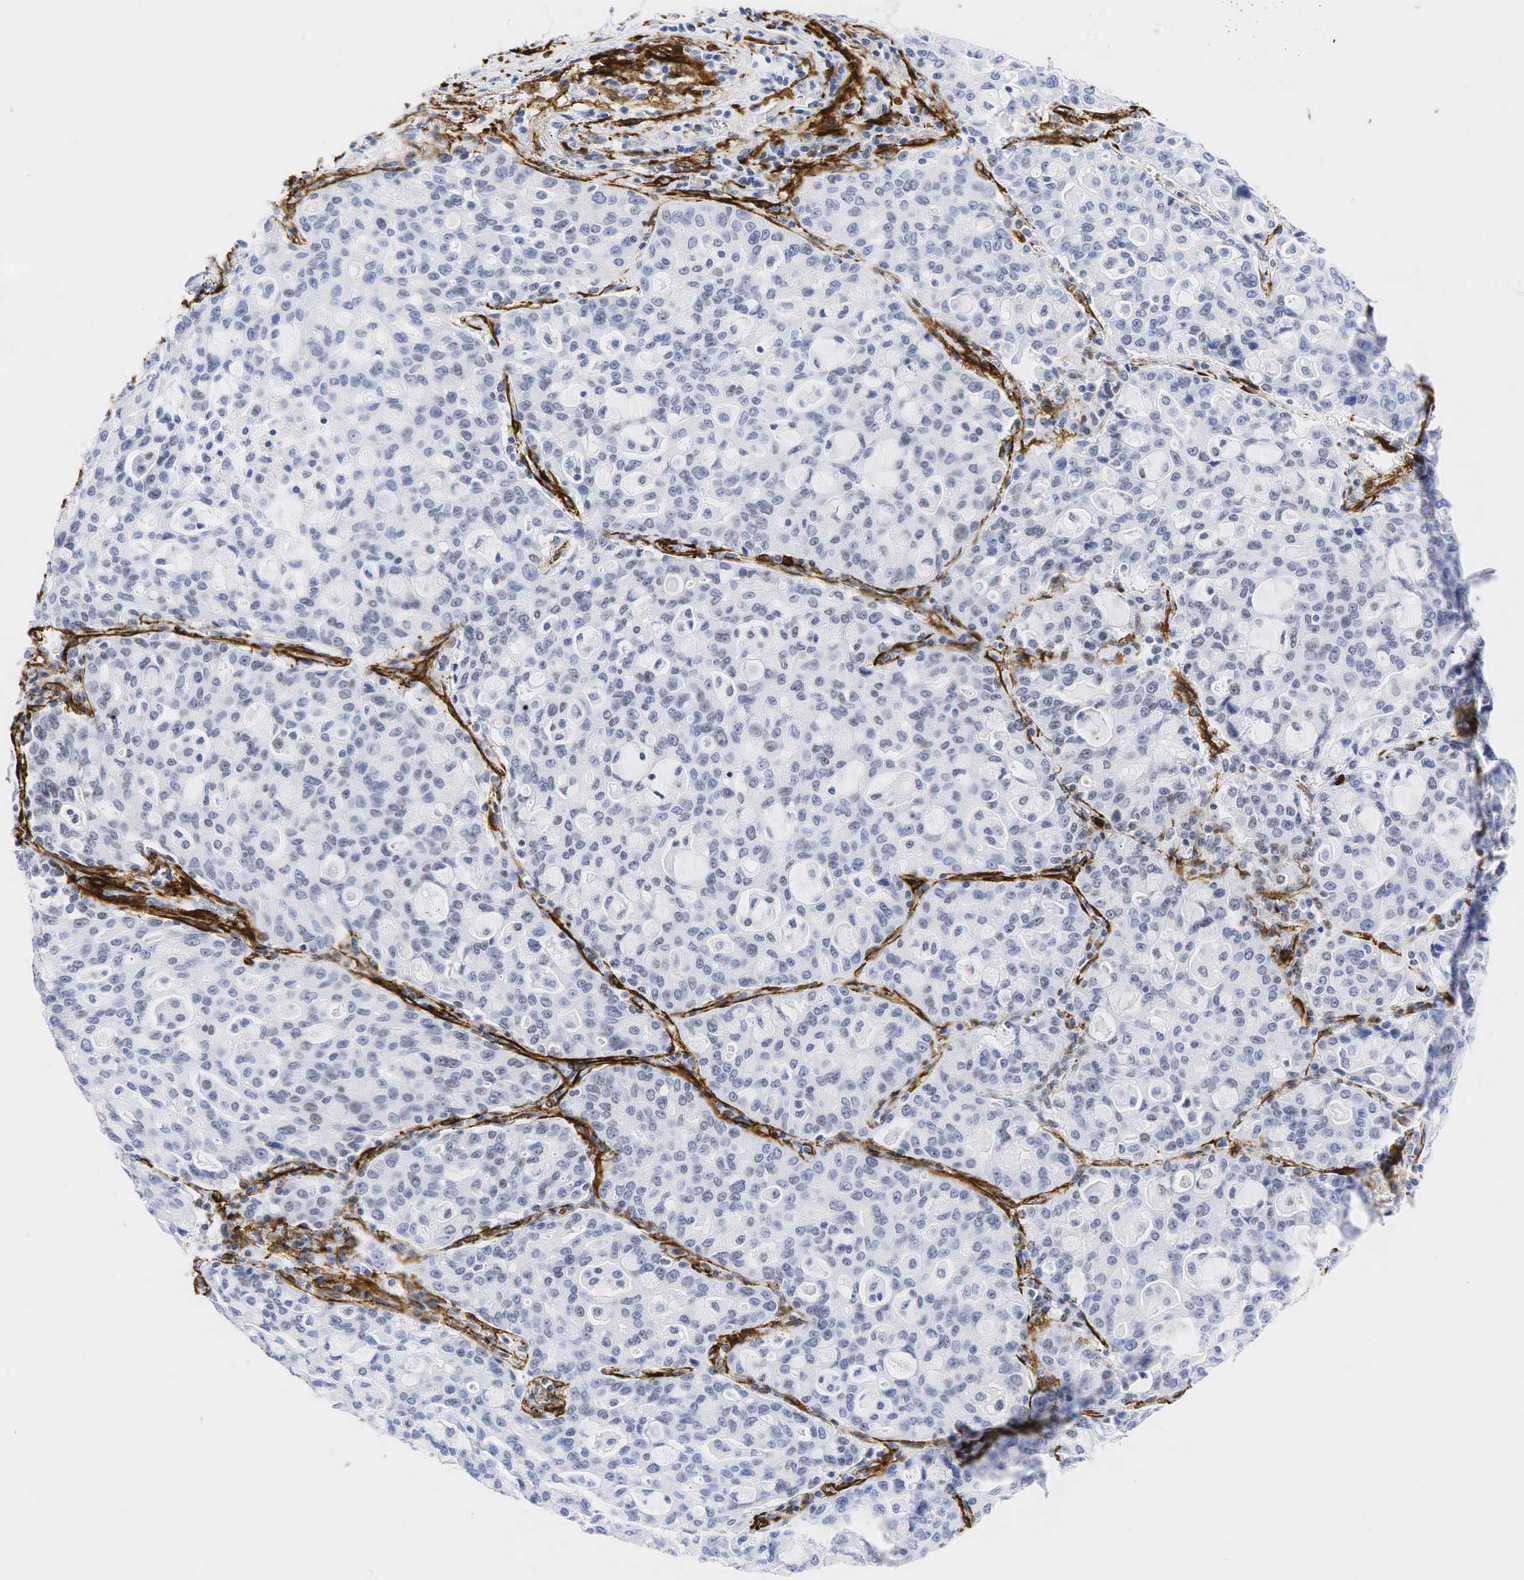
{"staining": {"intensity": "weak", "quantity": "<25%", "location": "nuclear"}, "tissue": "lung cancer", "cell_type": "Tumor cells", "image_type": "cancer", "snomed": [{"axis": "morphology", "description": "Adenocarcinoma, NOS"}, {"axis": "topography", "description": "Lung"}], "caption": "An image of lung cancer stained for a protein demonstrates no brown staining in tumor cells.", "gene": "ACTA2", "patient": {"sex": "female", "age": 44}}